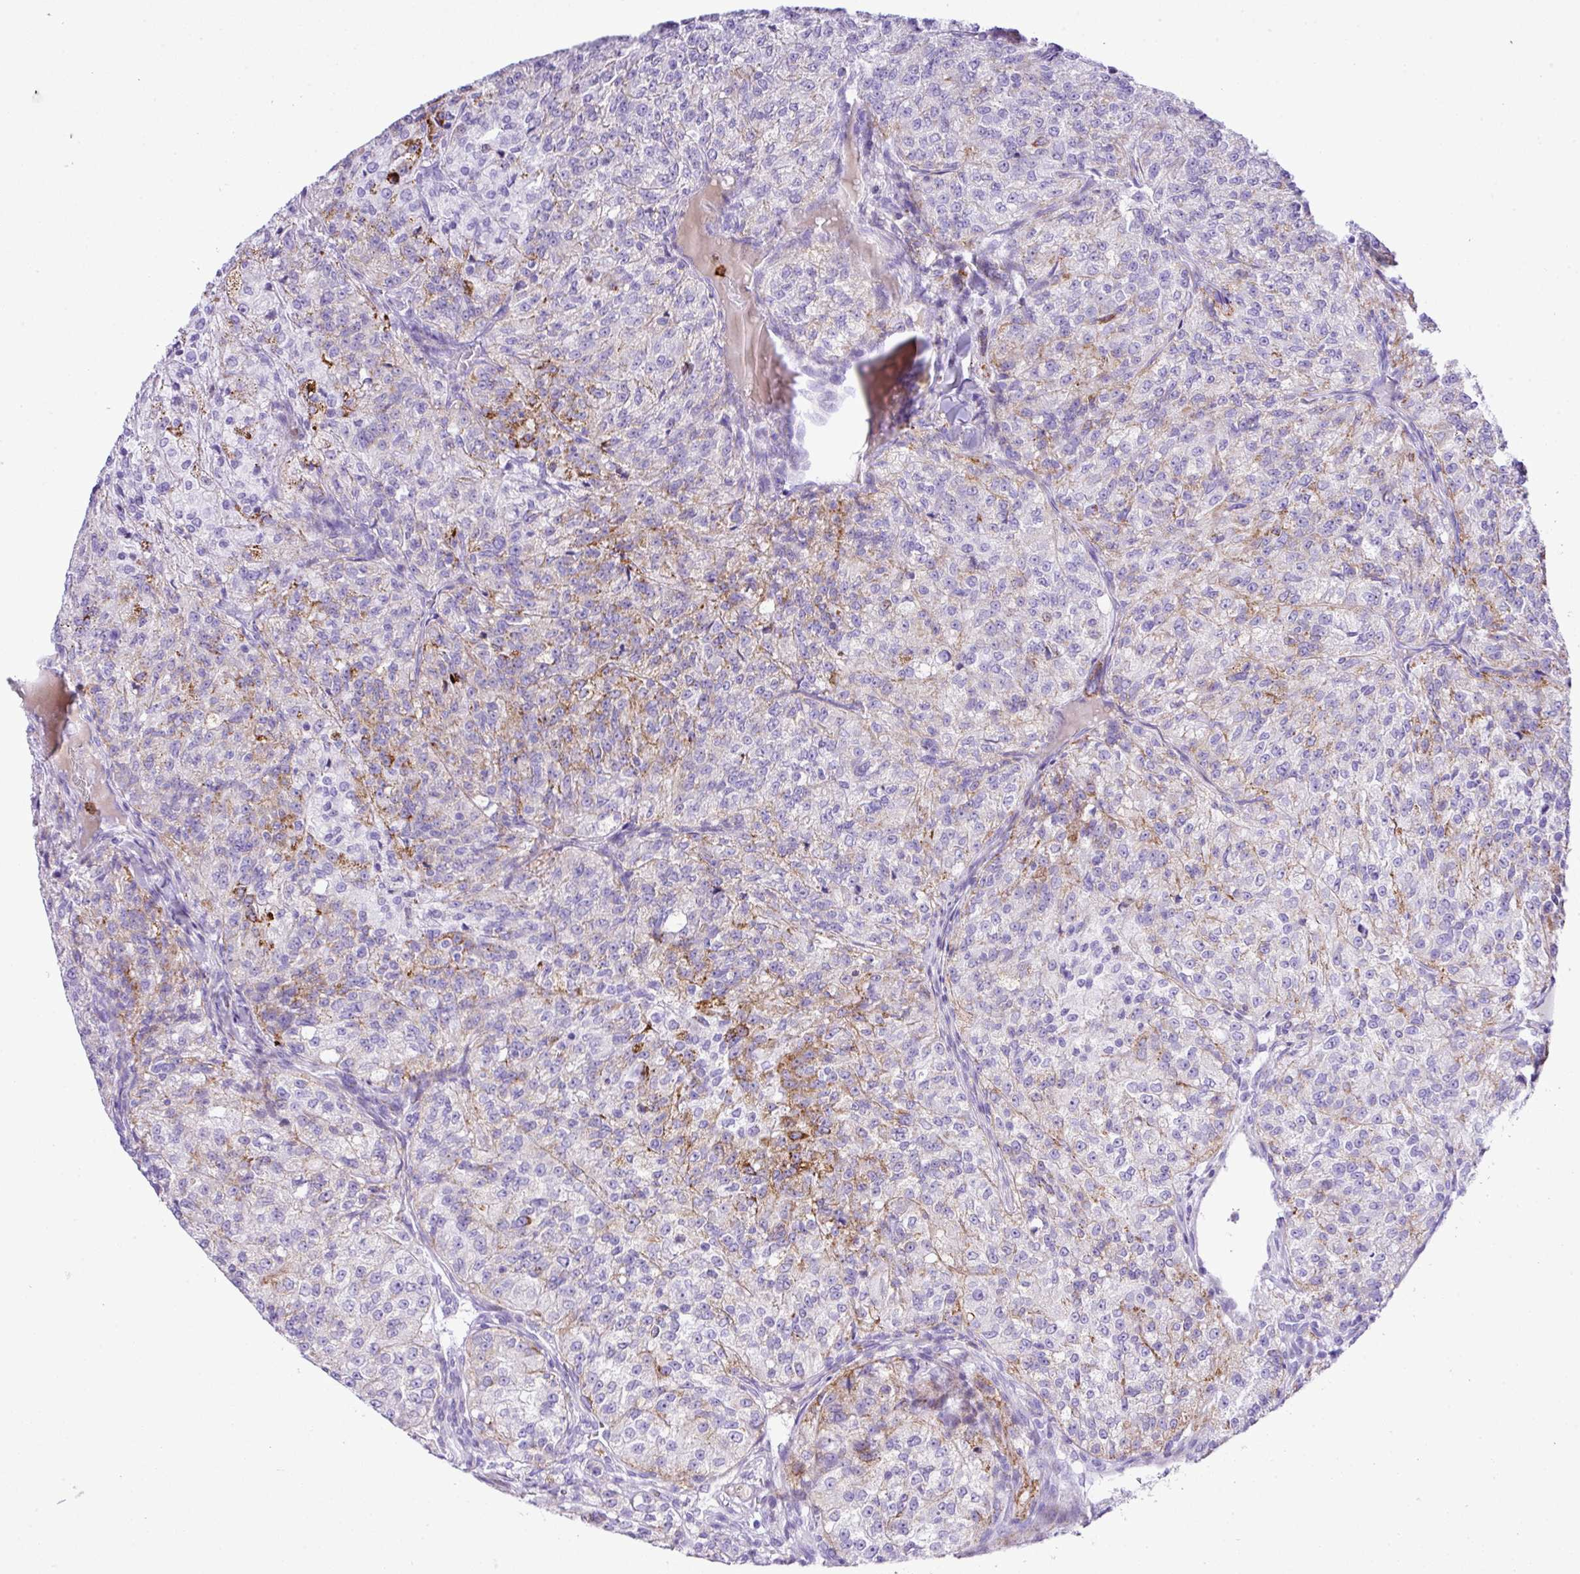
{"staining": {"intensity": "moderate", "quantity": "<25%", "location": "cytoplasmic/membranous"}, "tissue": "renal cancer", "cell_type": "Tumor cells", "image_type": "cancer", "snomed": [{"axis": "morphology", "description": "Adenocarcinoma, NOS"}, {"axis": "topography", "description": "Kidney"}], "caption": "This photomicrograph demonstrates IHC staining of renal cancer (adenocarcinoma), with low moderate cytoplasmic/membranous staining in about <25% of tumor cells.", "gene": "RCAN2", "patient": {"sex": "female", "age": 63}}